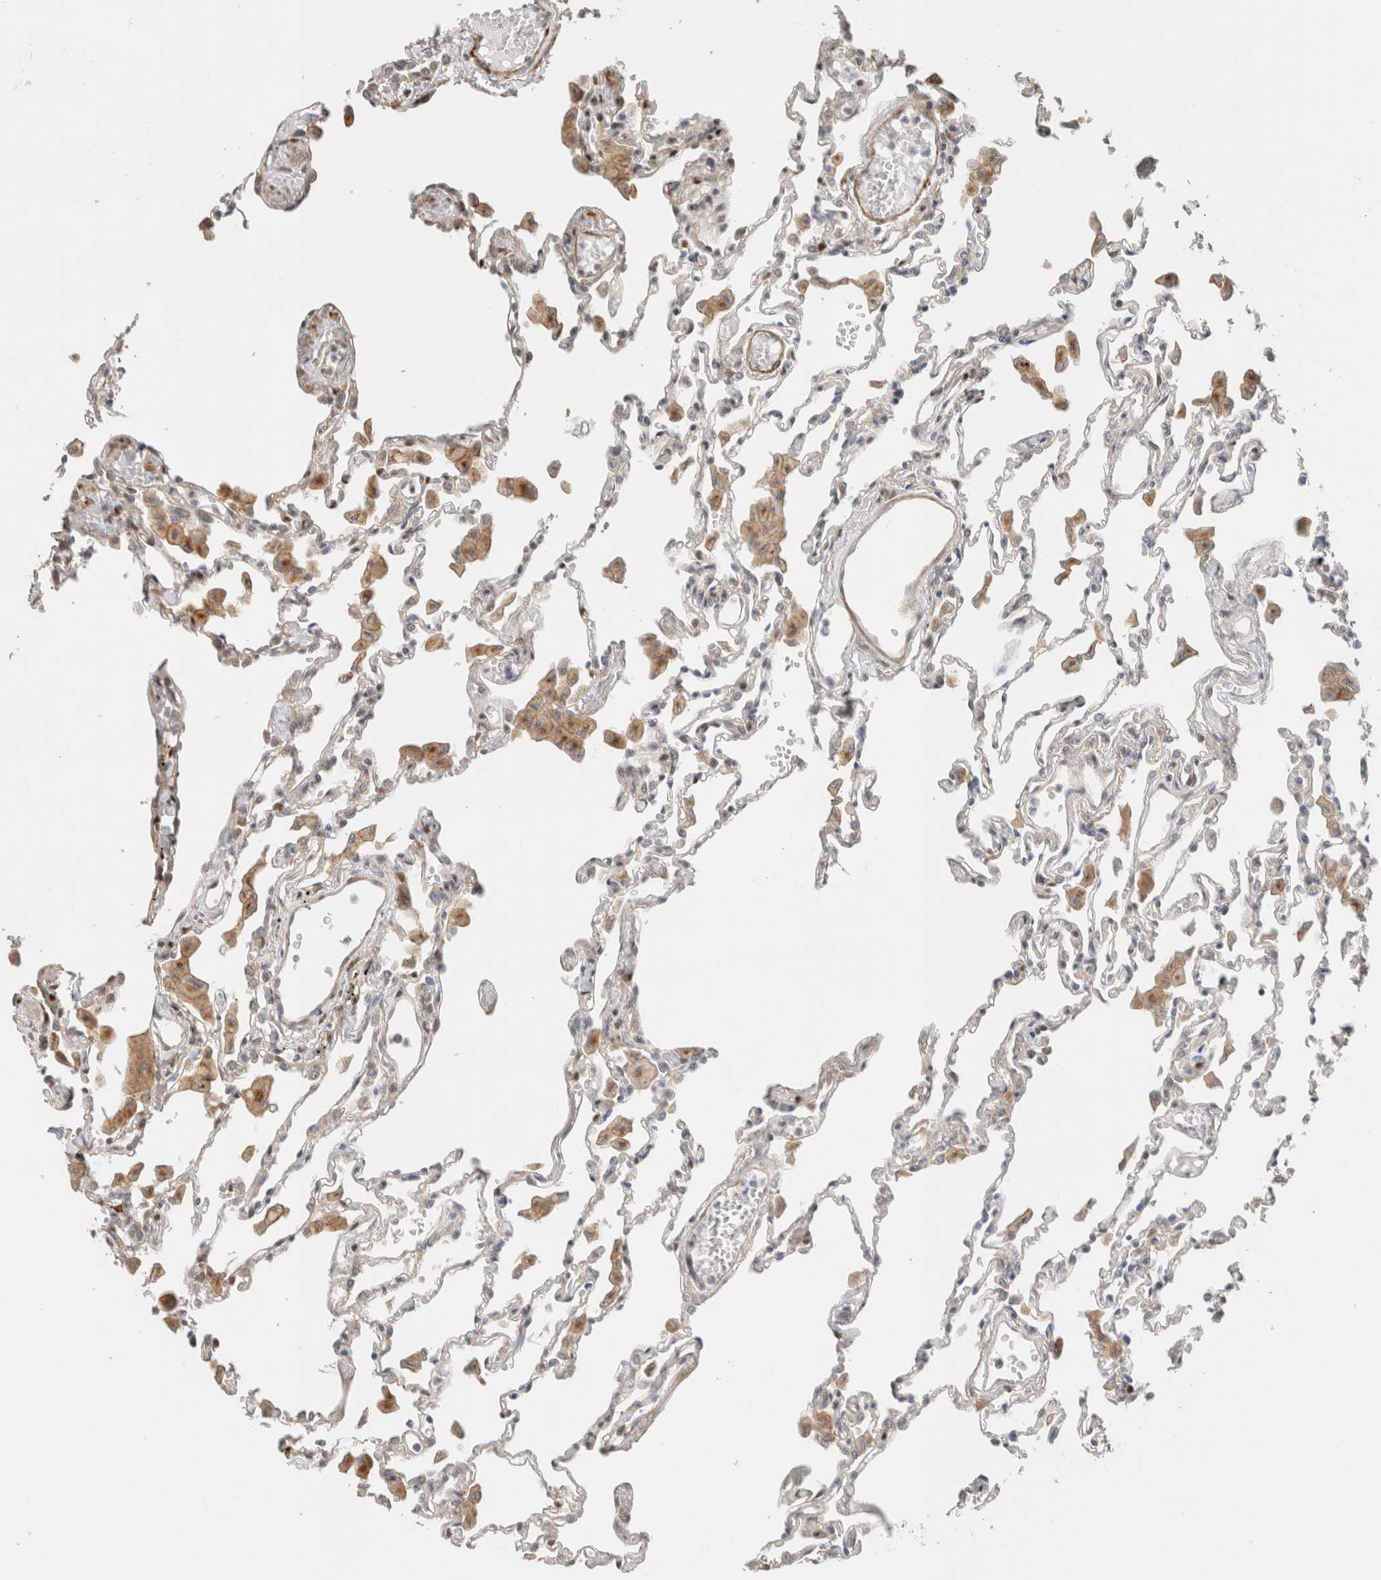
{"staining": {"intensity": "moderate", "quantity": "25%-75%", "location": "nuclear"}, "tissue": "lung", "cell_type": "Alveolar cells", "image_type": "normal", "snomed": [{"axis": "morphology", "description": "Normal tissue, NOS"}, {"axis": "topography", "description": "Bronchus"}, {"axis": "topography", "description": "Lung"}], "caption": "Approximately 25%-75% of alveolar cells in benign lung show moderate nuclear protein expression as visualized by brown immunohistochemical staining.", "gene": "ID3", "patient": {"sex": "female", "age": 49}}